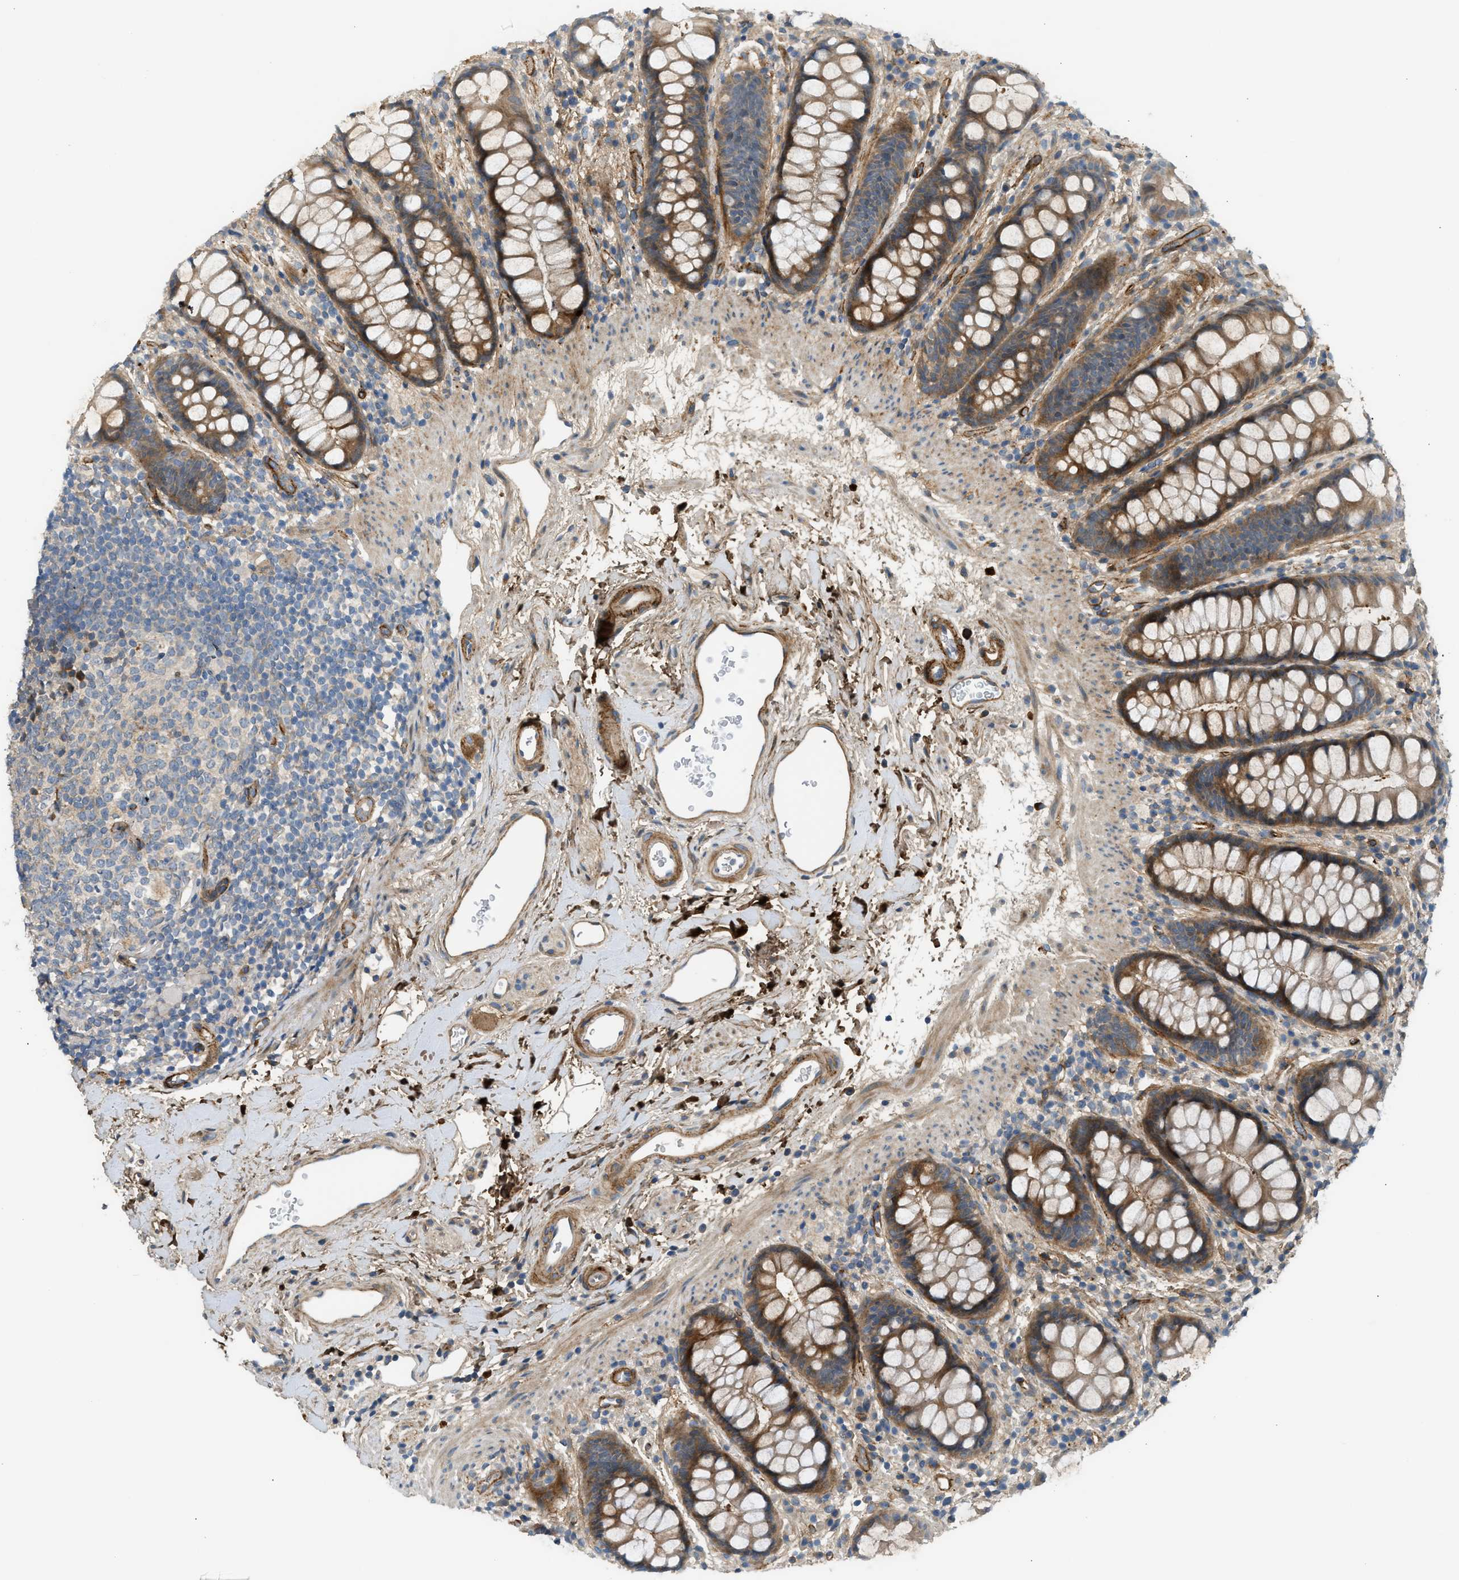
{"staining": {"intensity": "moderate", "quantity": ">75%", "location": "cytoplasmic/membranous"}, "tissue": "rectum", "cell_type": "Glandular cells", "image_type": "normal", "snomed": [{"axis": "morphology", "description": "Normal tissue, NOS"}, {"axis": "topography", "description": "Rectum"}], "caption": "Protein expression analysis of normal rectum demonstrates moderate cytoplasmic/membranous expression in about >75% of glandular cells. The protein is shown in brown color, while the nuclei are stained blue.", "gene": "EDNRA", "patient": {"sex": "female", "age": 65}}